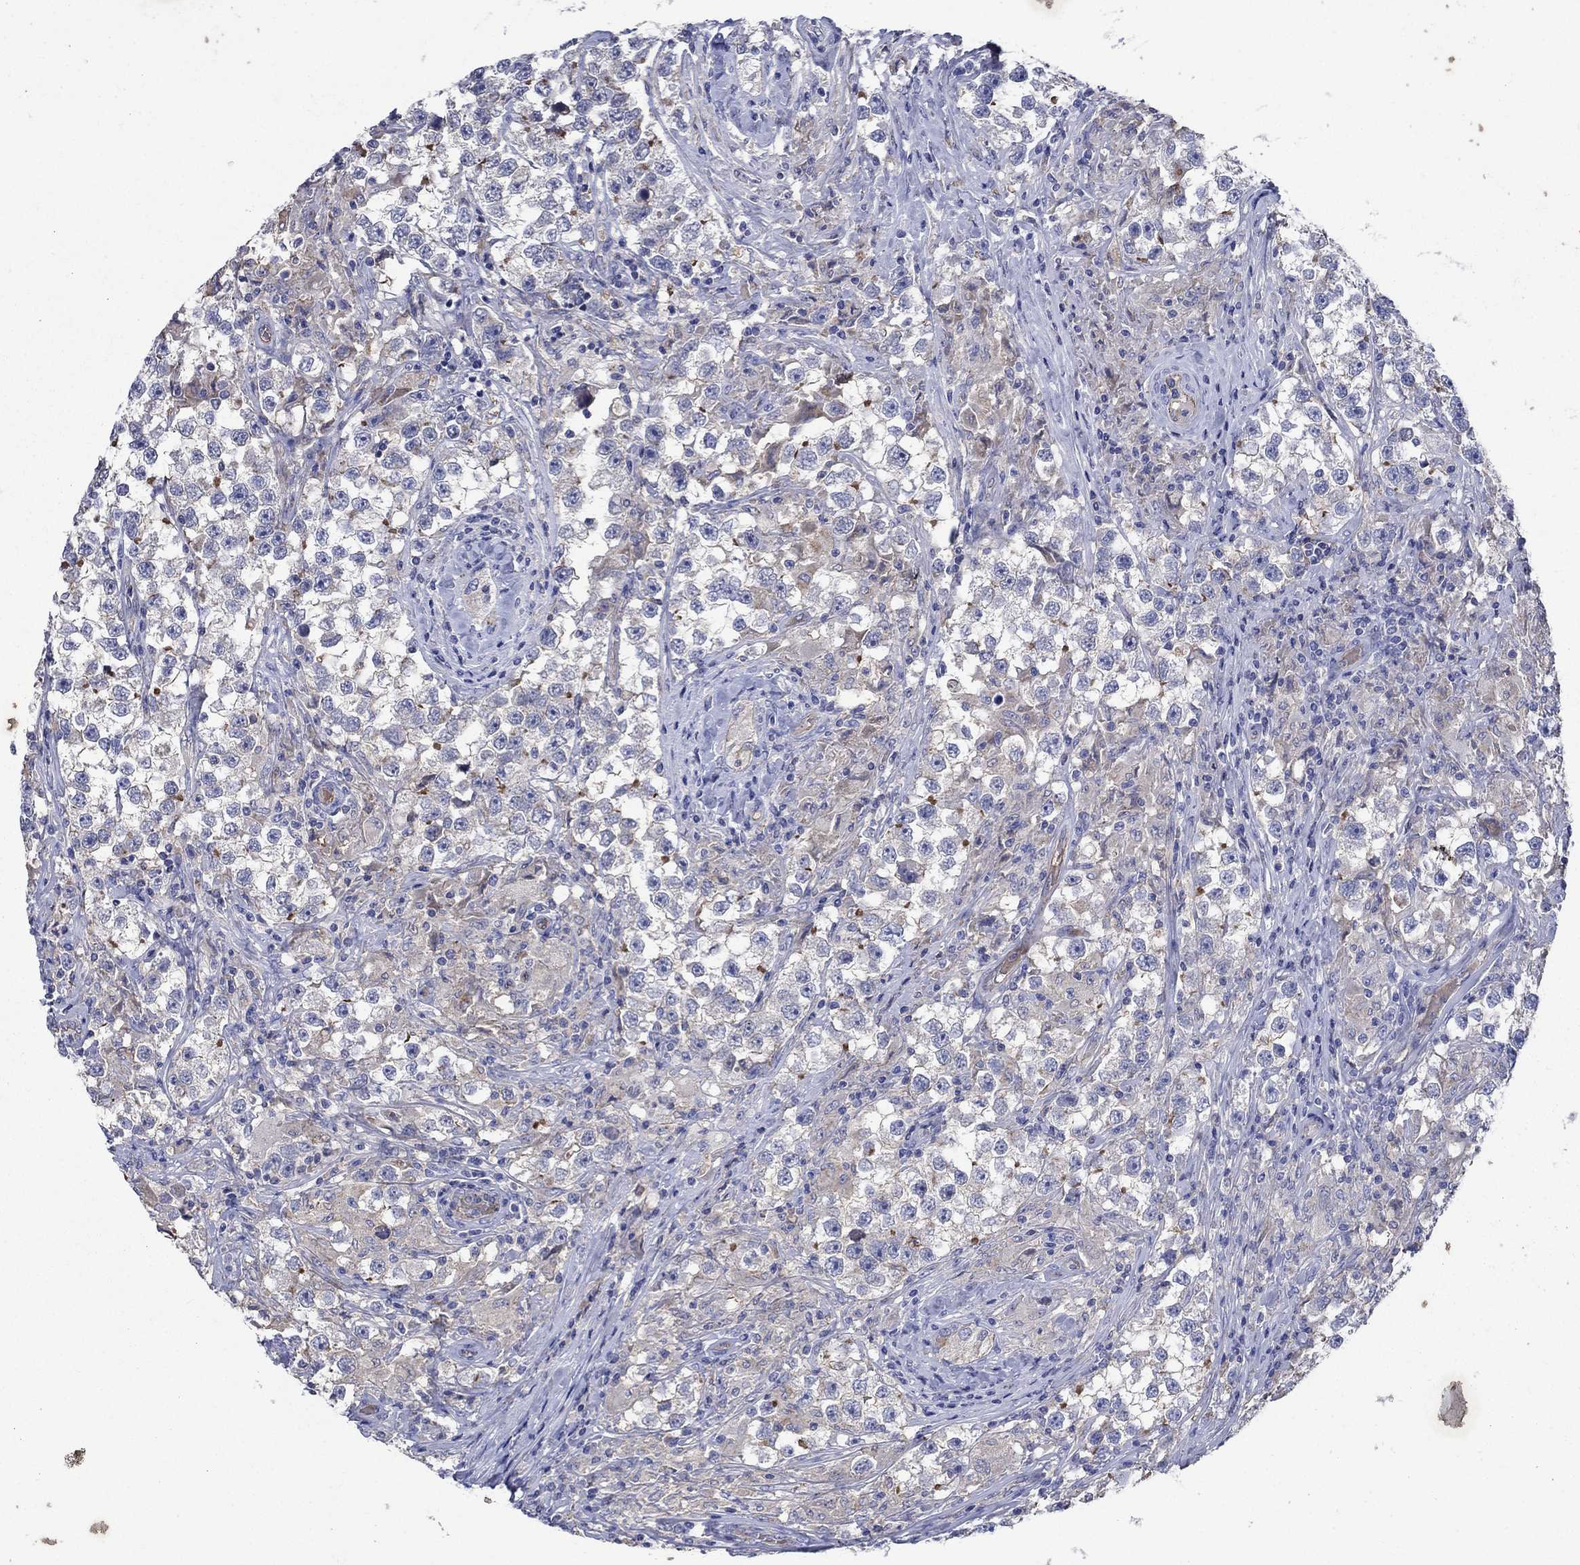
{"staining": {"intensity": "negative", "quantity": "none", "location": "none"}, "tissue": "testis cancer", "cell_type": "Tumor cells", "image_type": "cancer", "snomed": [{"axis": "morphology", "description": "Seminoma, NOS"}, {"axis": "topography", "description": "Testis"}], "caption": "Tumor cells show no significant protein positivity in testis cancer. (DAB (3,3'-diaminobenzidine) immunohistochemistry (IHC) with hematoxylin counter stain).", "gene": "FLNC", "patient": {"sex": "male", "age": 46}}